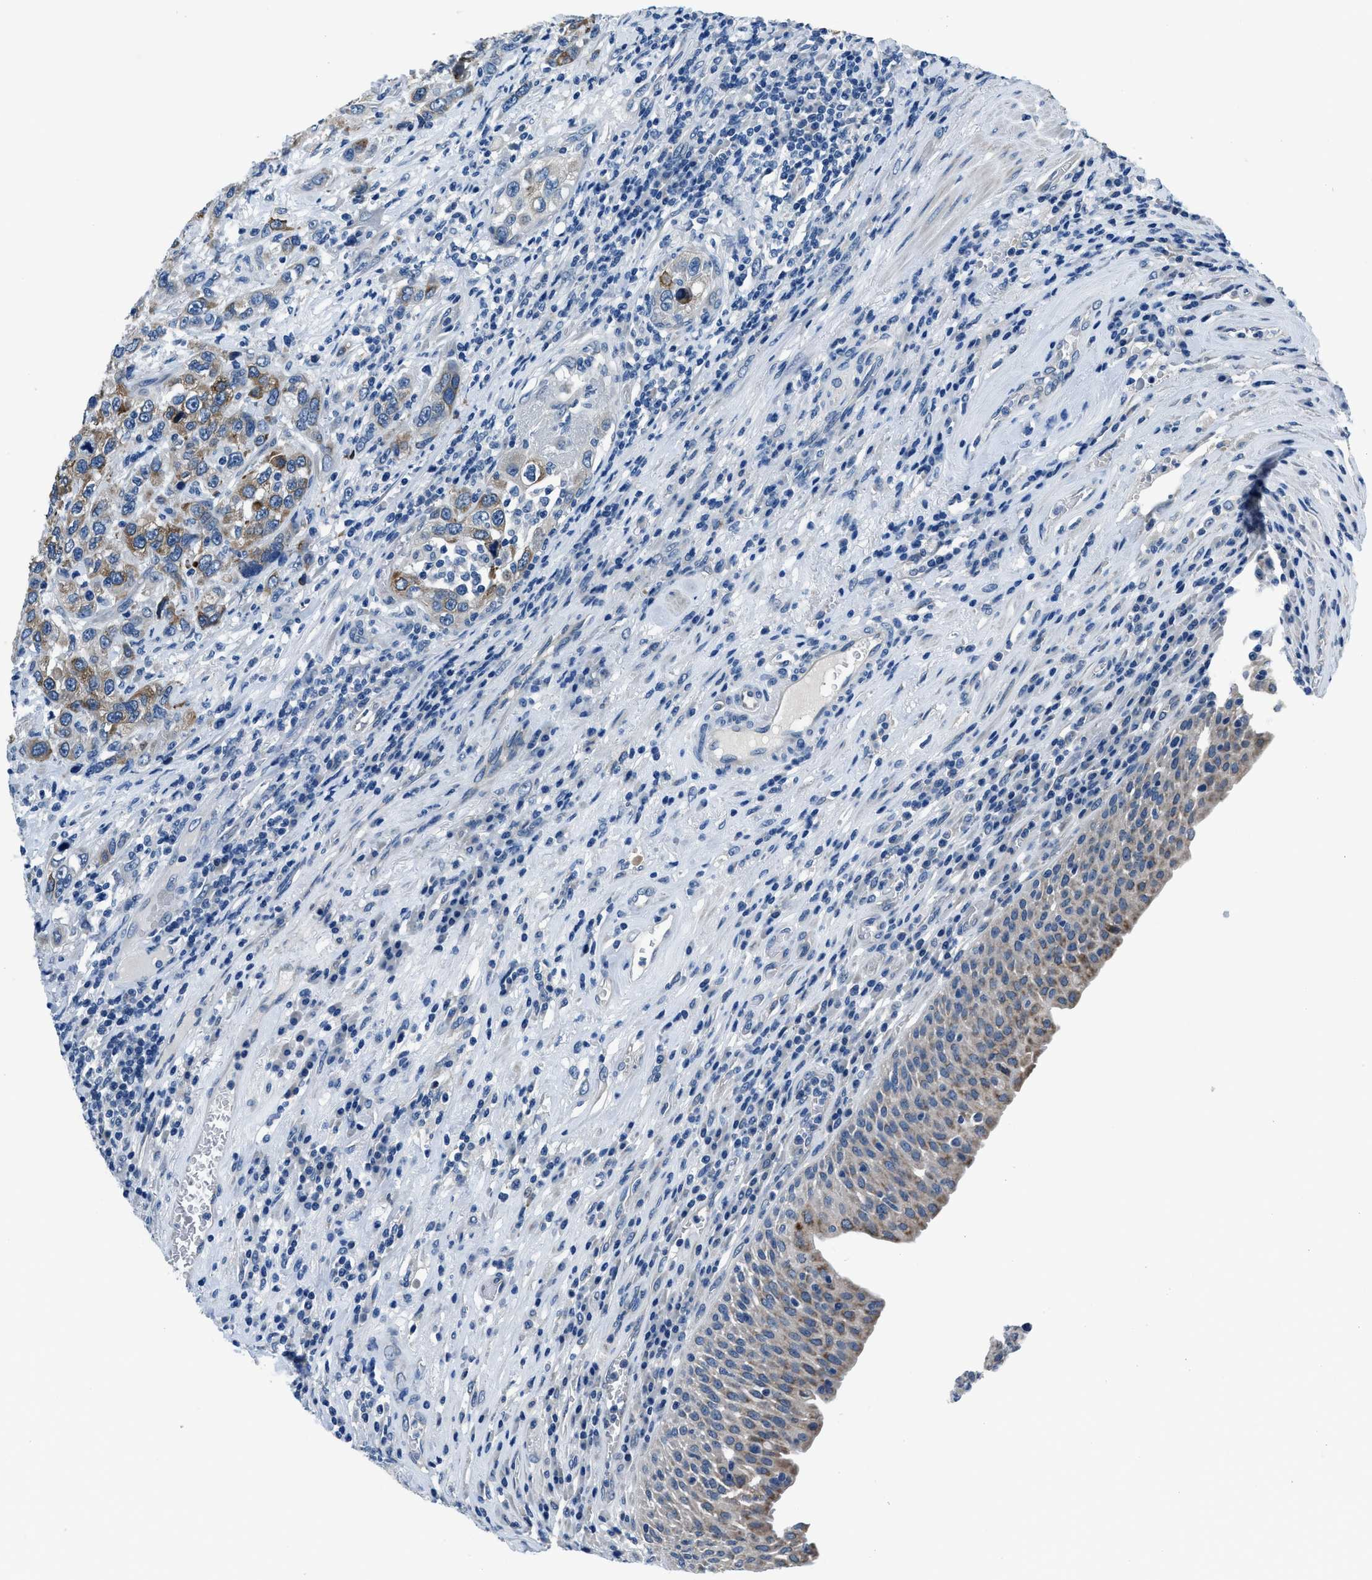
{"staining": {"intensity": "moderate", "quantity": "25%-75%", "location": "cytoplasmic/membranous"}, "tissue": "urothelial cancer", "cell_type": "Tumor cells", "image_type": "cancer", "snomed": [{"axis": "morphology", "description": "Urothelial carcinoma, High grade"}, {"axis": "topography", "description": "Urinary bladder"}], "caption": "Urothelial cancer stained with a protein marker shows moderate staining in tumor cells.", "gene": "GJA3", "patient": {"sex": "female", "age": 80}}